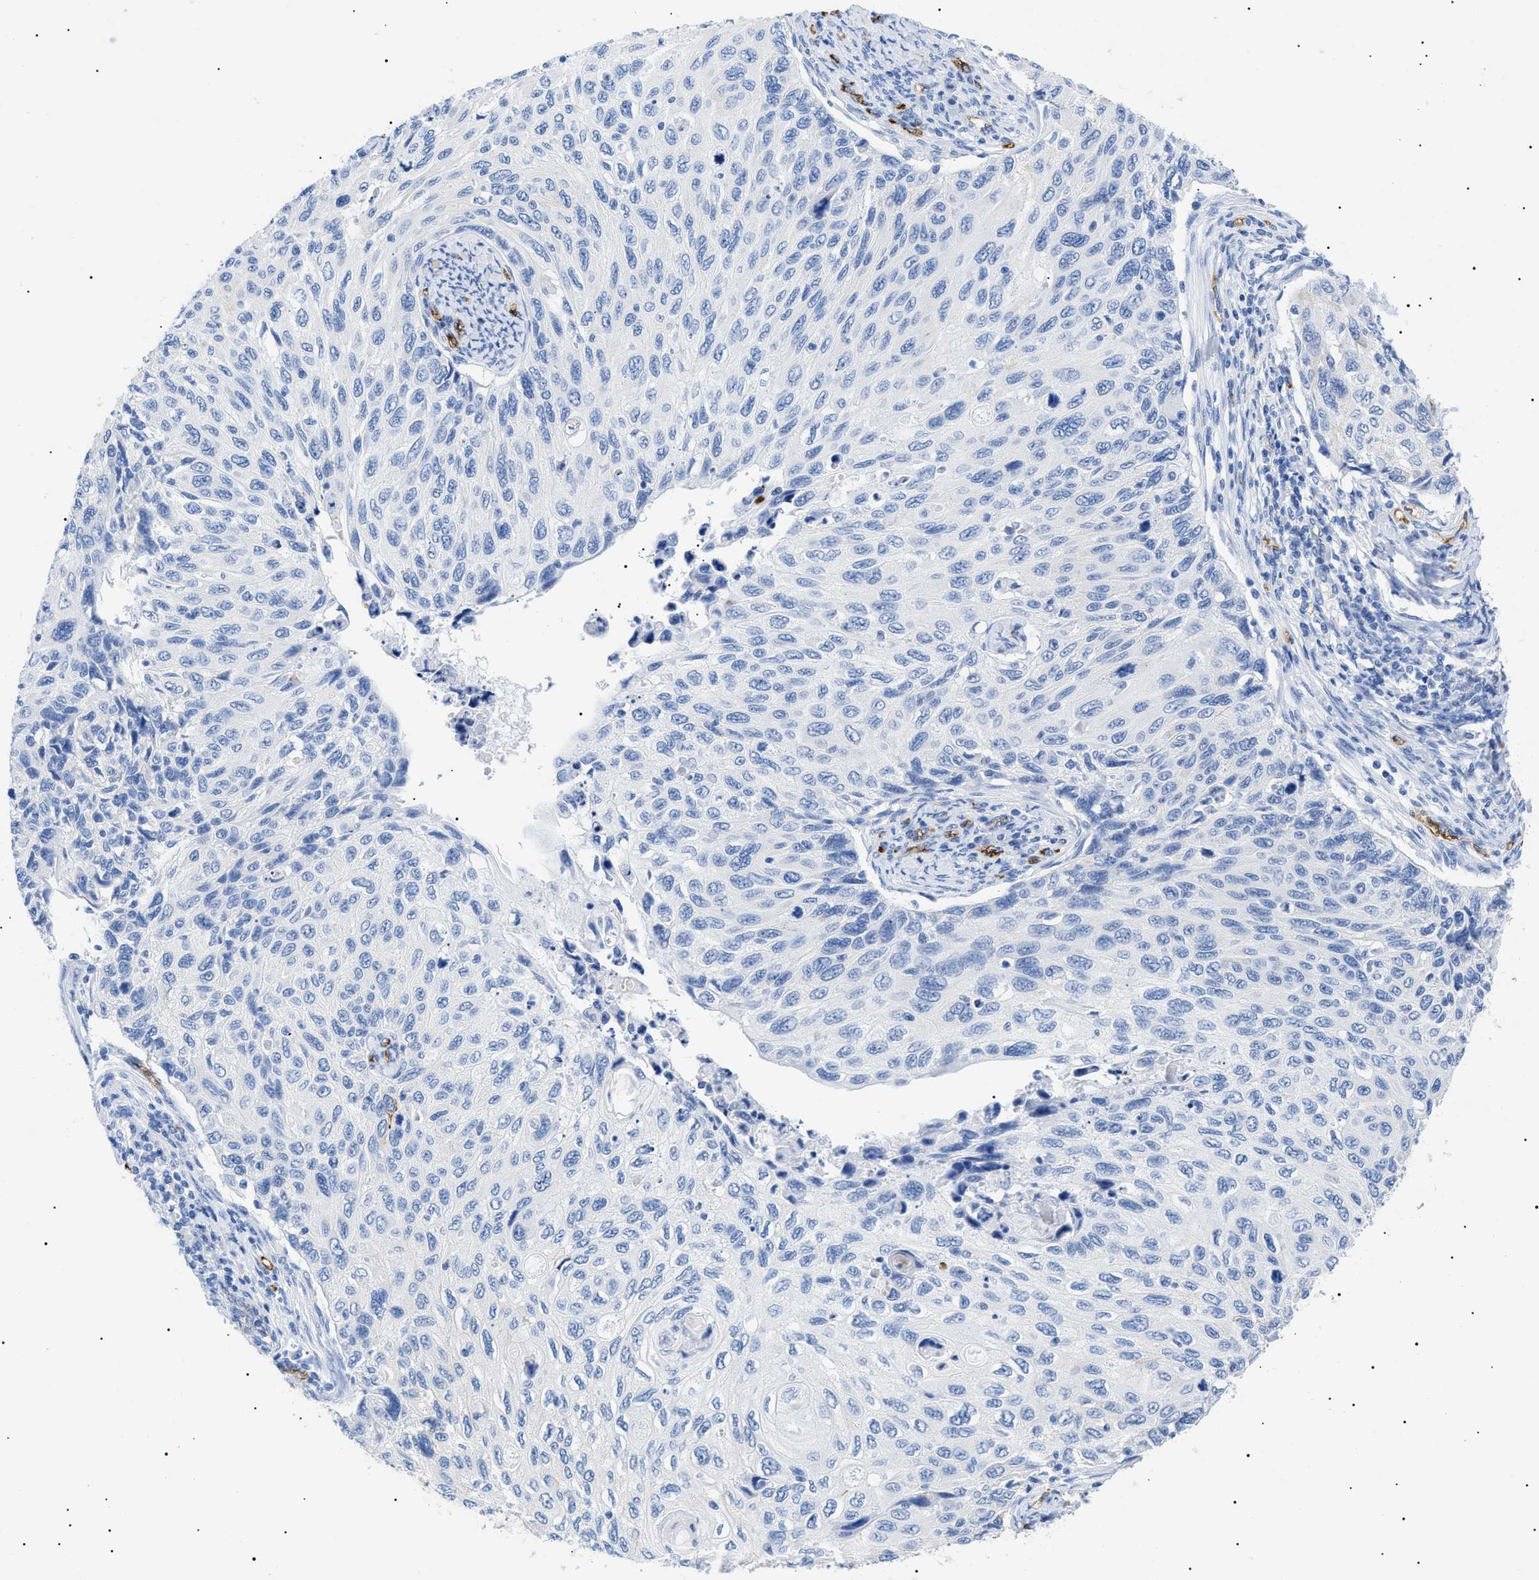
{"staining": {"intensity": "negative", "quantity": "none", "location": "none"}, "tissue": "cervical cancer", "cell_type": "Tumor cells", "image_type": "cancer", "snomed": [{"axis": "morphology", "description": "Squamous cell carcinoma, NOS"}, {"axis": "topography", "description": "Cervix"}], "caption": "Tumor cells show no significant expression in cervical cancer (squamous cell carcinoma). (Immunohistochemistry, brightfield microscopy, high magnification).", "gene": "PODXL", "patient": {"sex": "female", "age": 70}}